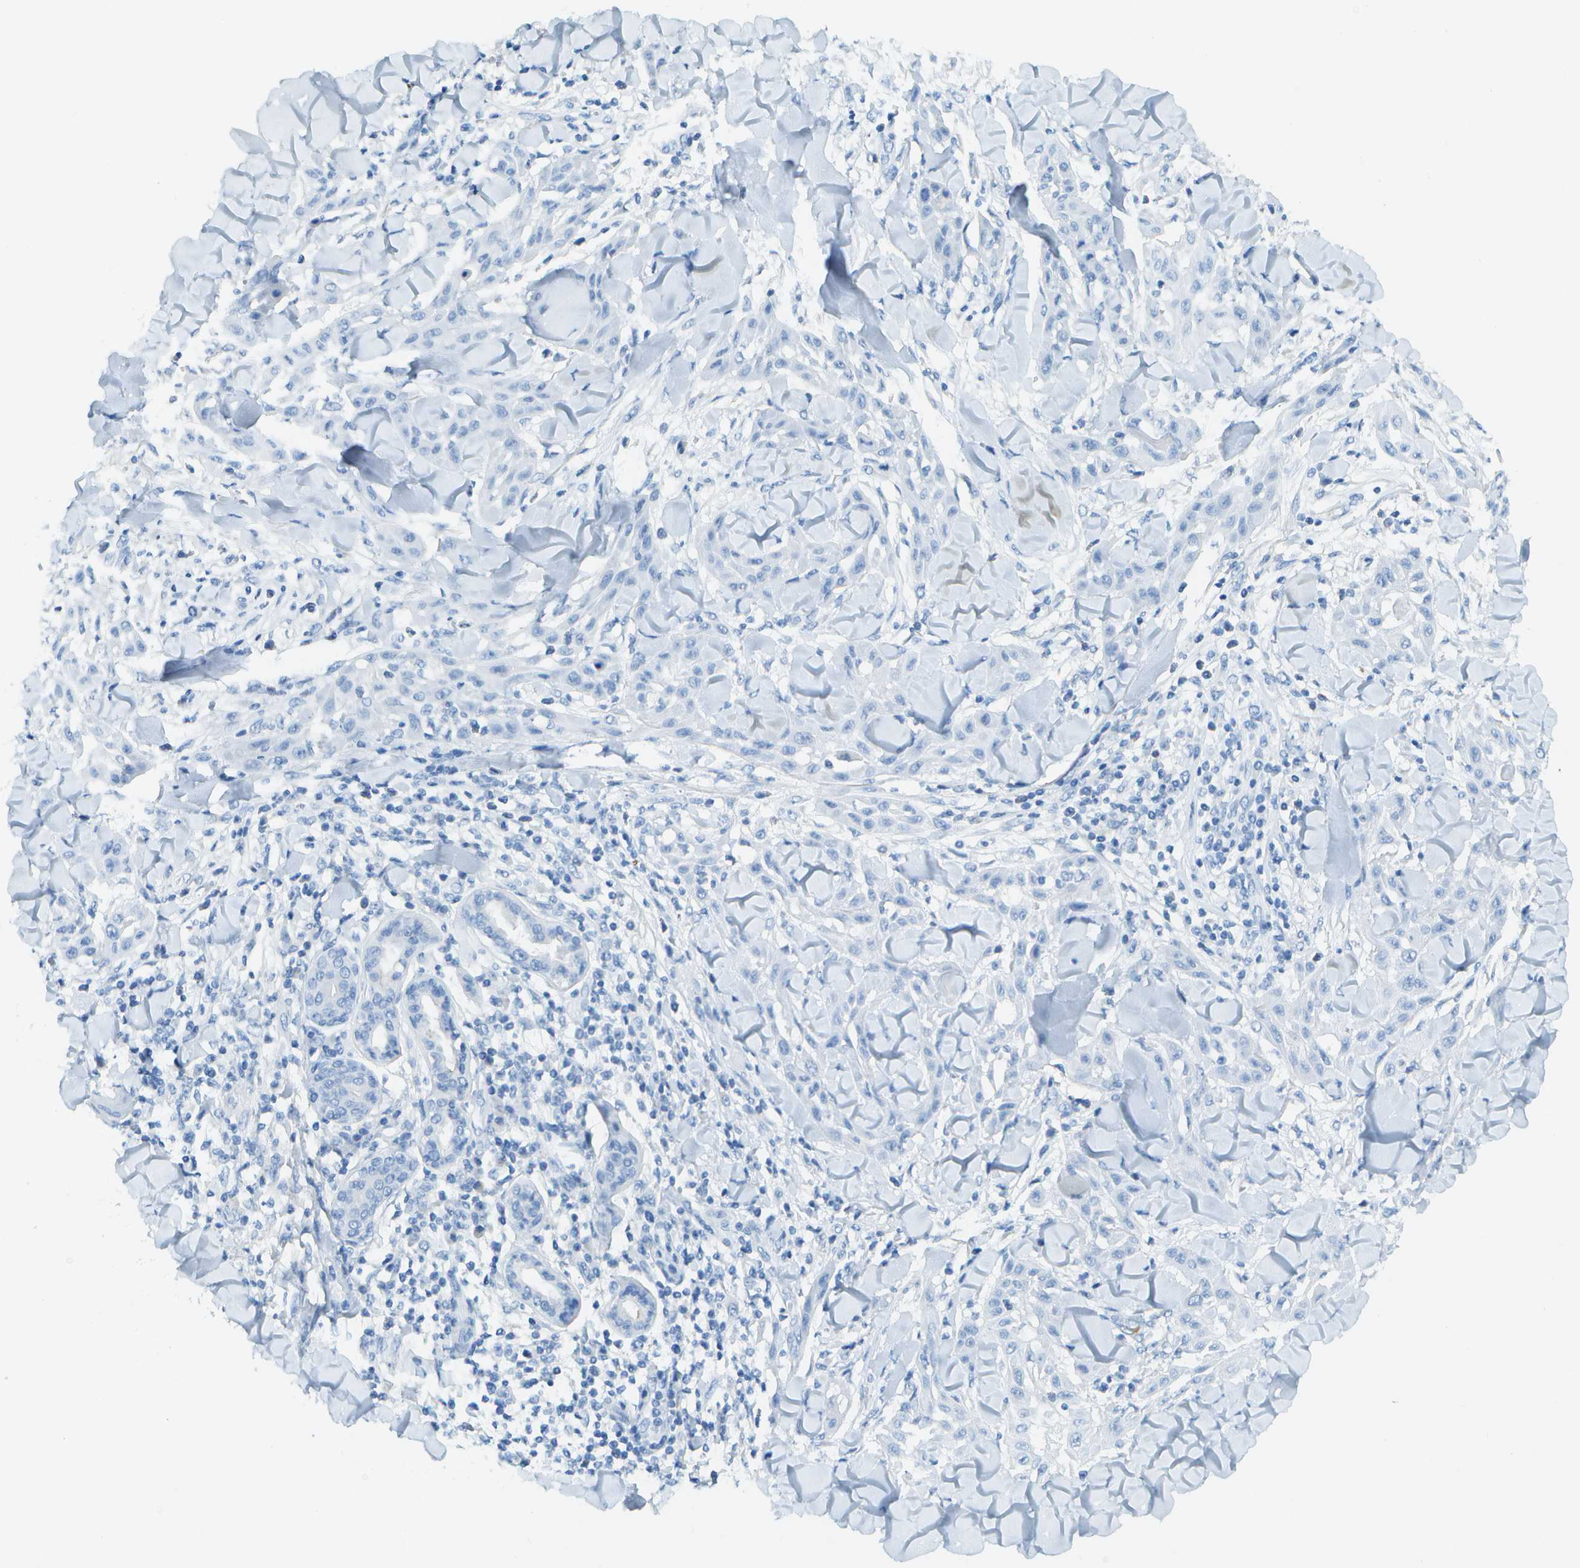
{"staining": {"intensity": "negative", "quantity": "none", "location": "none"}, "tissue": "skin cancer", "cell_type": "Tumor cells", "image_type": "cancer", "snomed": [{"axis": "morphology", "description": "Squamous cell carcinoma, NOS"}, {"axis": "topography", "description": "Skin"}], "caption": "Immunohistochemistry of human skin cancer demonstrates no staining in tumor cells.", "gene": "C1S", "patient": {"sex": "male", "age": 24}}